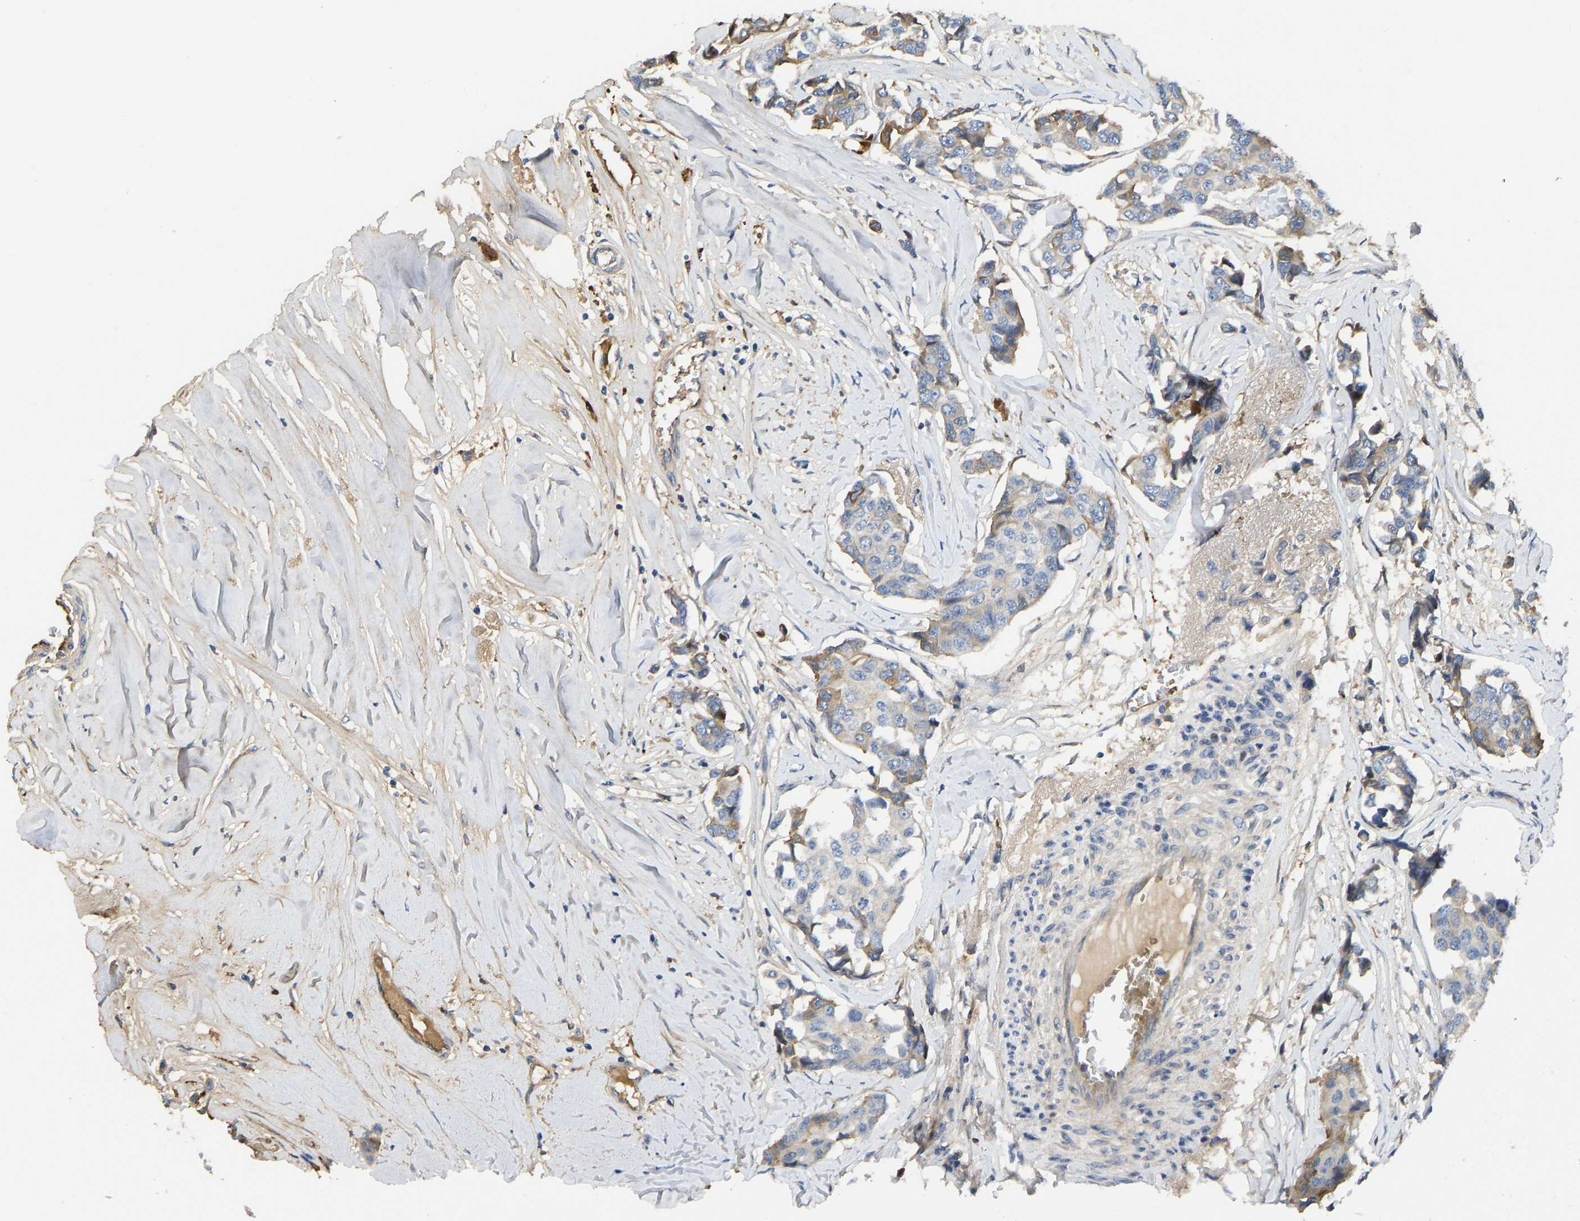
{"staining": {"intensity": "moderate", "quantity": "<25%", "location": "cytoplasmic/membranous"}, "tissue": "breast cancer", "cell_type": "Tumor cells", "image_type": "cancer", "snomed": [{"axis": "morphology", "description": "Duct carcinoma"}, {"axis": "topography", "description": "Breast"}], "caption": "An immunohistochemistry image of tumor tissue is shown. Protein staining in brown shows moderate cytoplasmic/membranous positivity in breast cancer (intraductal carcinoma) within tumor cells.", "gene": "VCPKMT", "patient": {"sex": "female", "age": 80}}